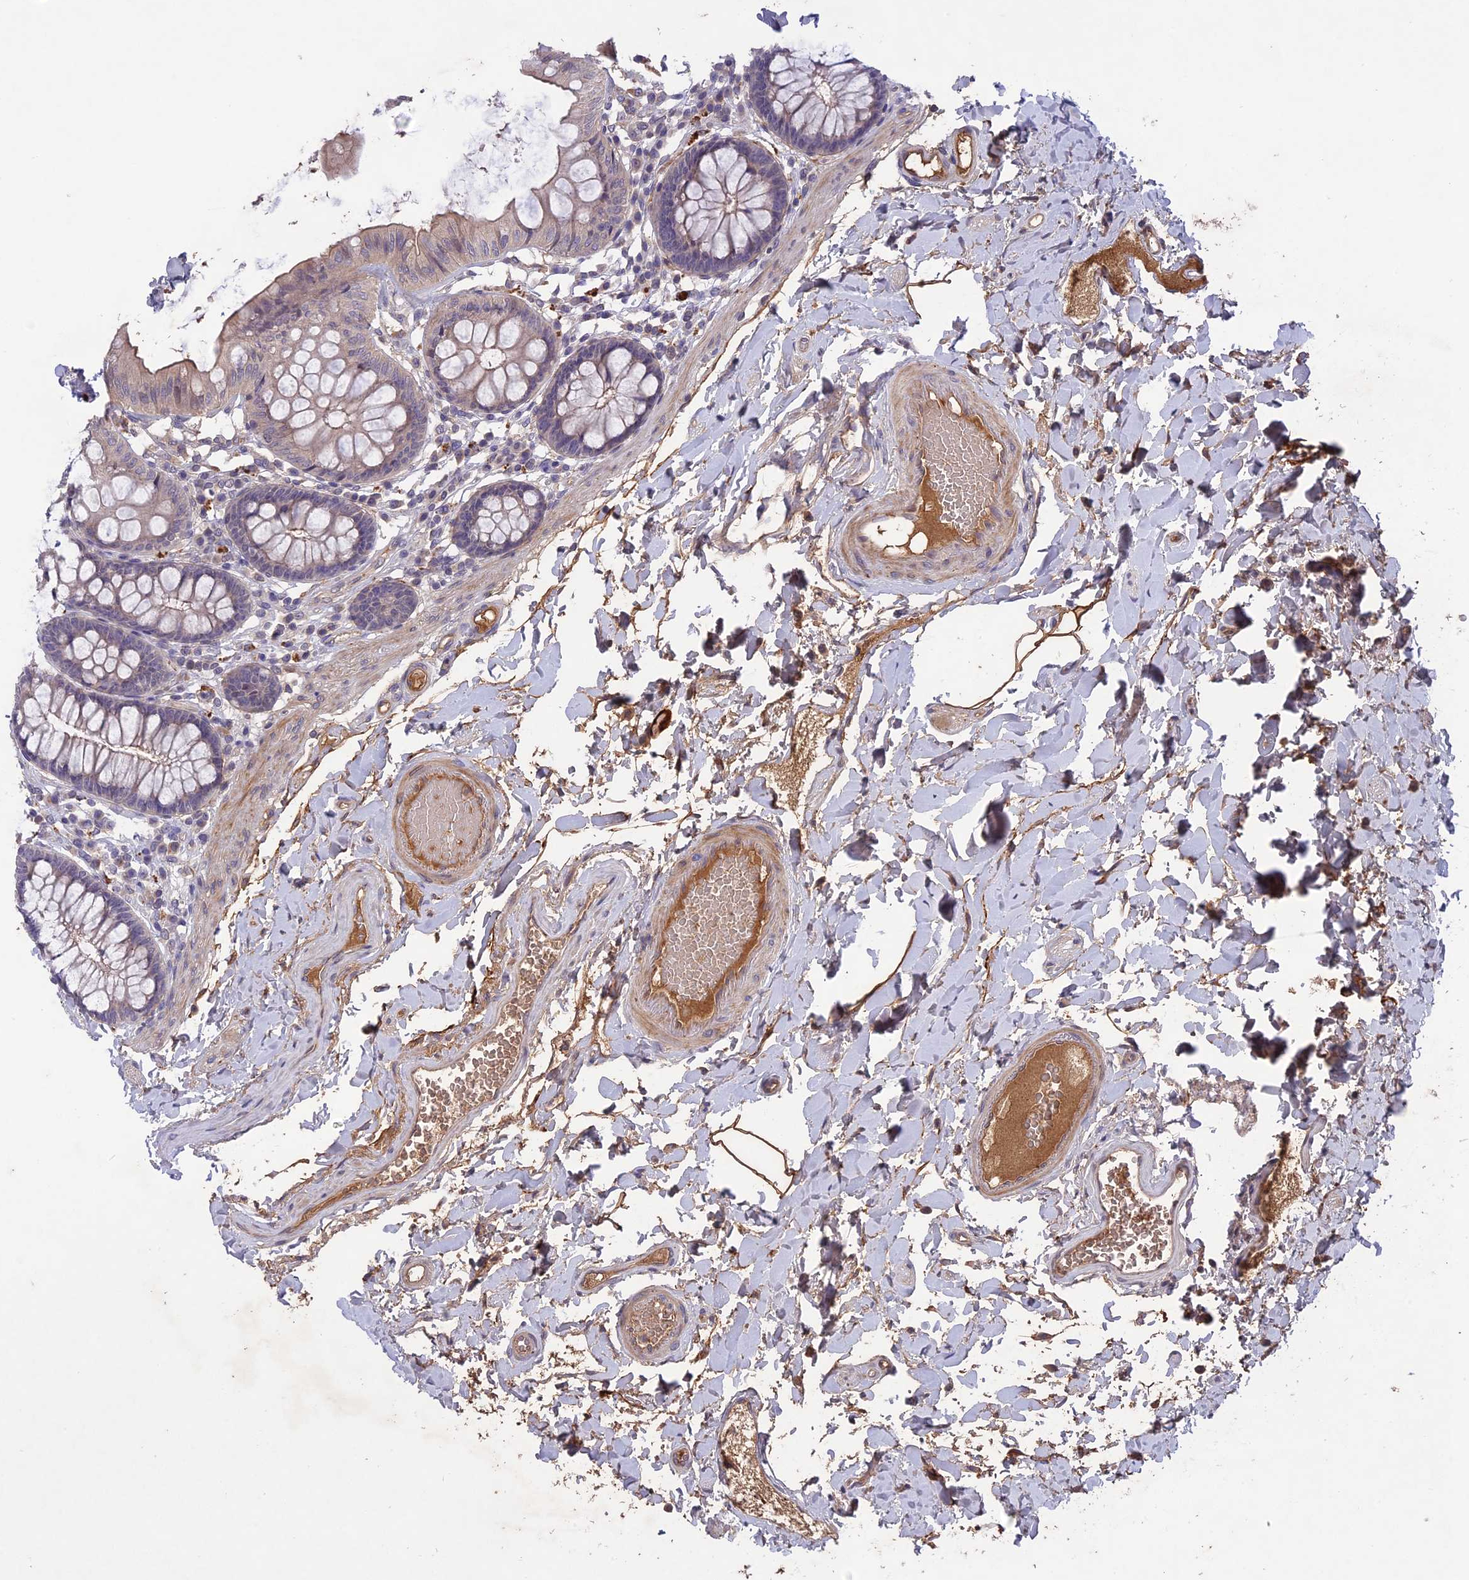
{"staining": {"intensity": "moderate", "quantity": ">75%", "location": "cytoplasmic/membranous"}, "tissue": "colon", "cell_type": "Endothelial cells", "image_type": "normal", "snomed": [{"axis": "morphology", "description": "Normal tissue, NOS"}, {"axis": "topography", "description": "Colon"}], "caption": "Immunohistochemistry histopathology image of benign colon: colon stained using immunohistochemistry exhibits medium levels of moderate protein expression localized specifically in the cytoplasmic/membranous of endothelial cells, appearing as a cytoplasmic/membranous brown color.", "gene": "ADO", "patient": {"sex": "male", "age": 84}}